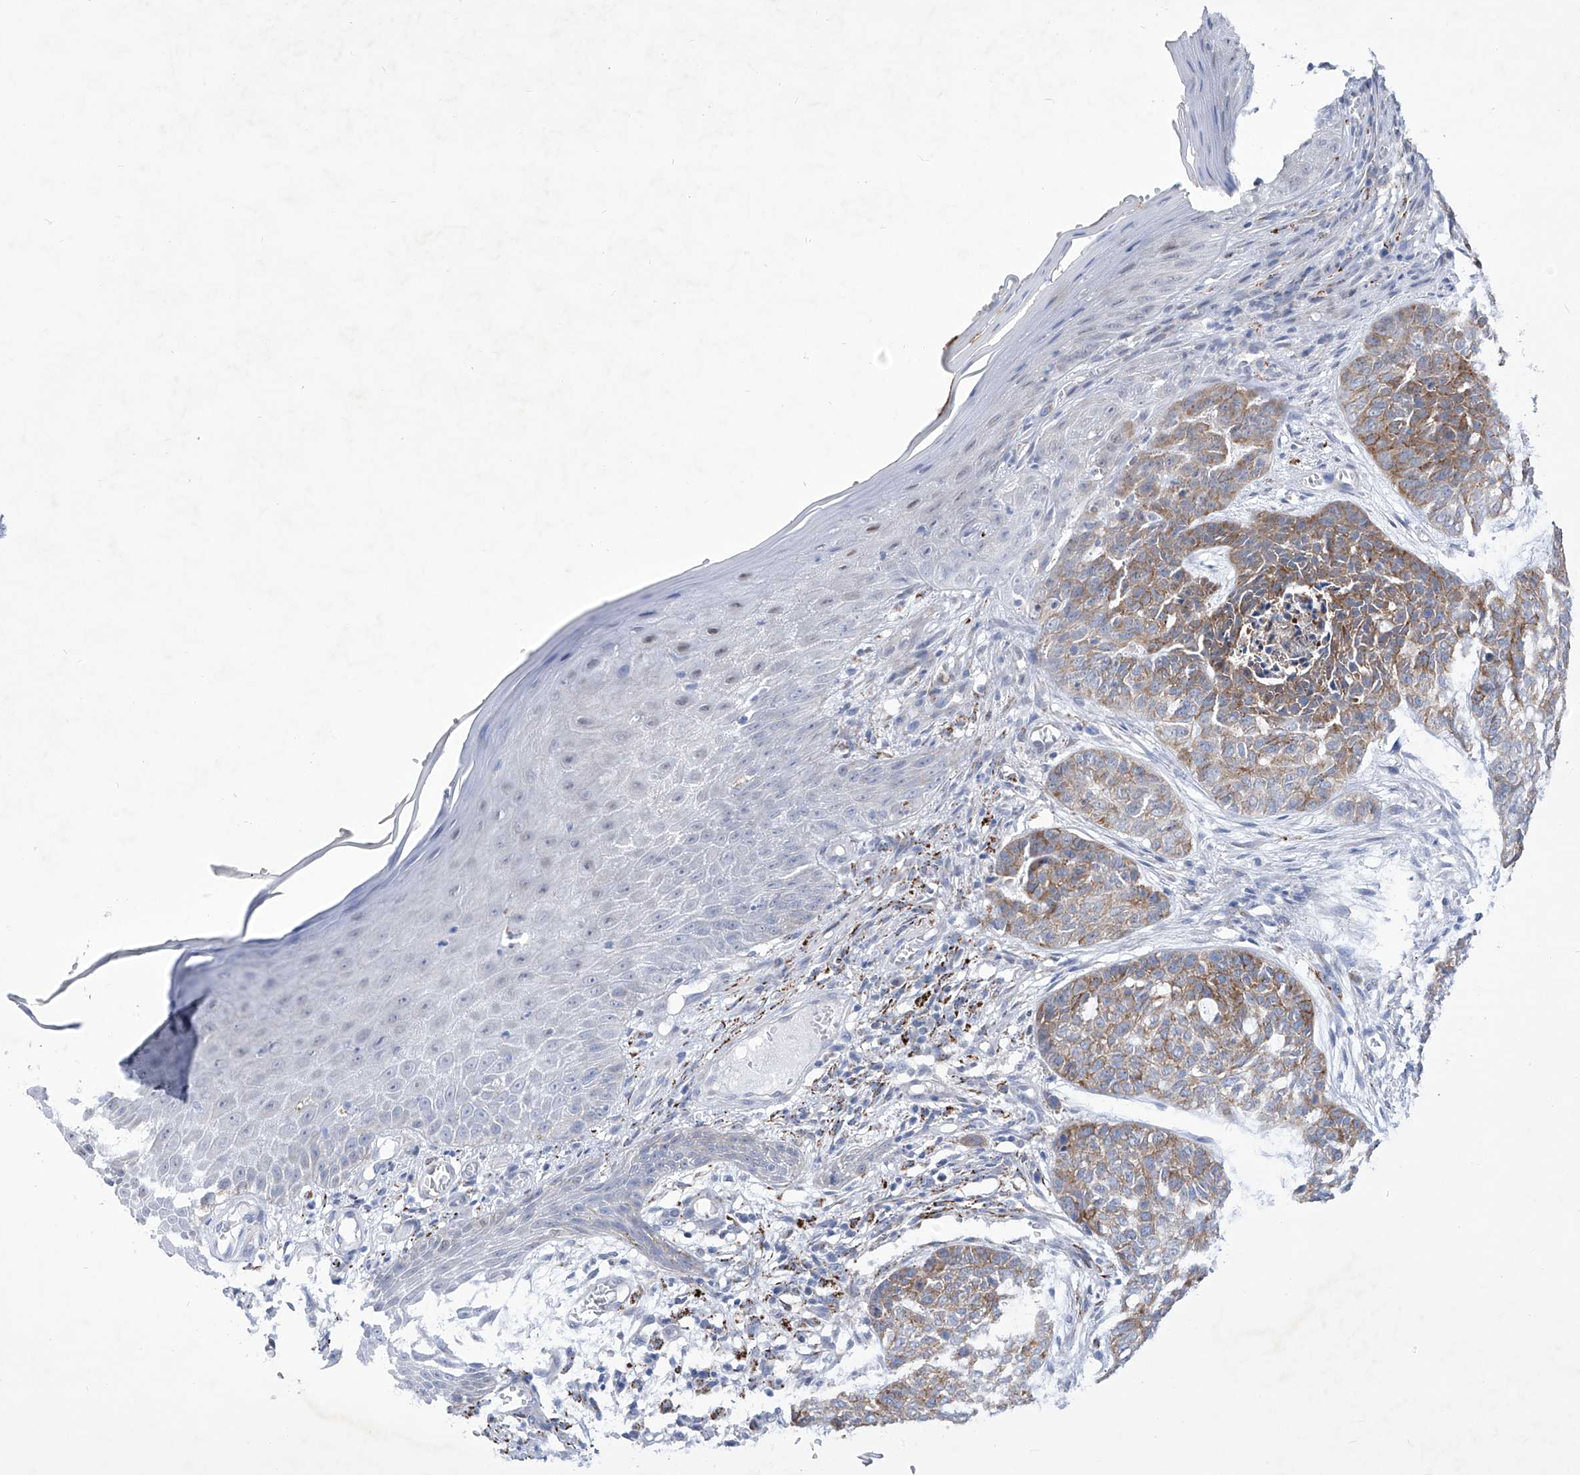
{"staining": {"intensity": "moderate", "quantity": ">75%", "location": "cytoplasmic/membranous"}, "tissue": "skin cancer", "cell_type": "Tumor cells", "image_type": "cancer", "snomed": [{"axis": "morphology", "description": "Basal cell carcinoma"}, {"axis": "topography", "description": "Skin"}], "caption": "Immunohistochemical staining of skin basal cell carcinoma shows medium levels of moderate cytoplasmic/membranous positivity in about >75% of tumor cells.", "gene": "C1orf87", "patient": {"sex": "female", "age": 64}}